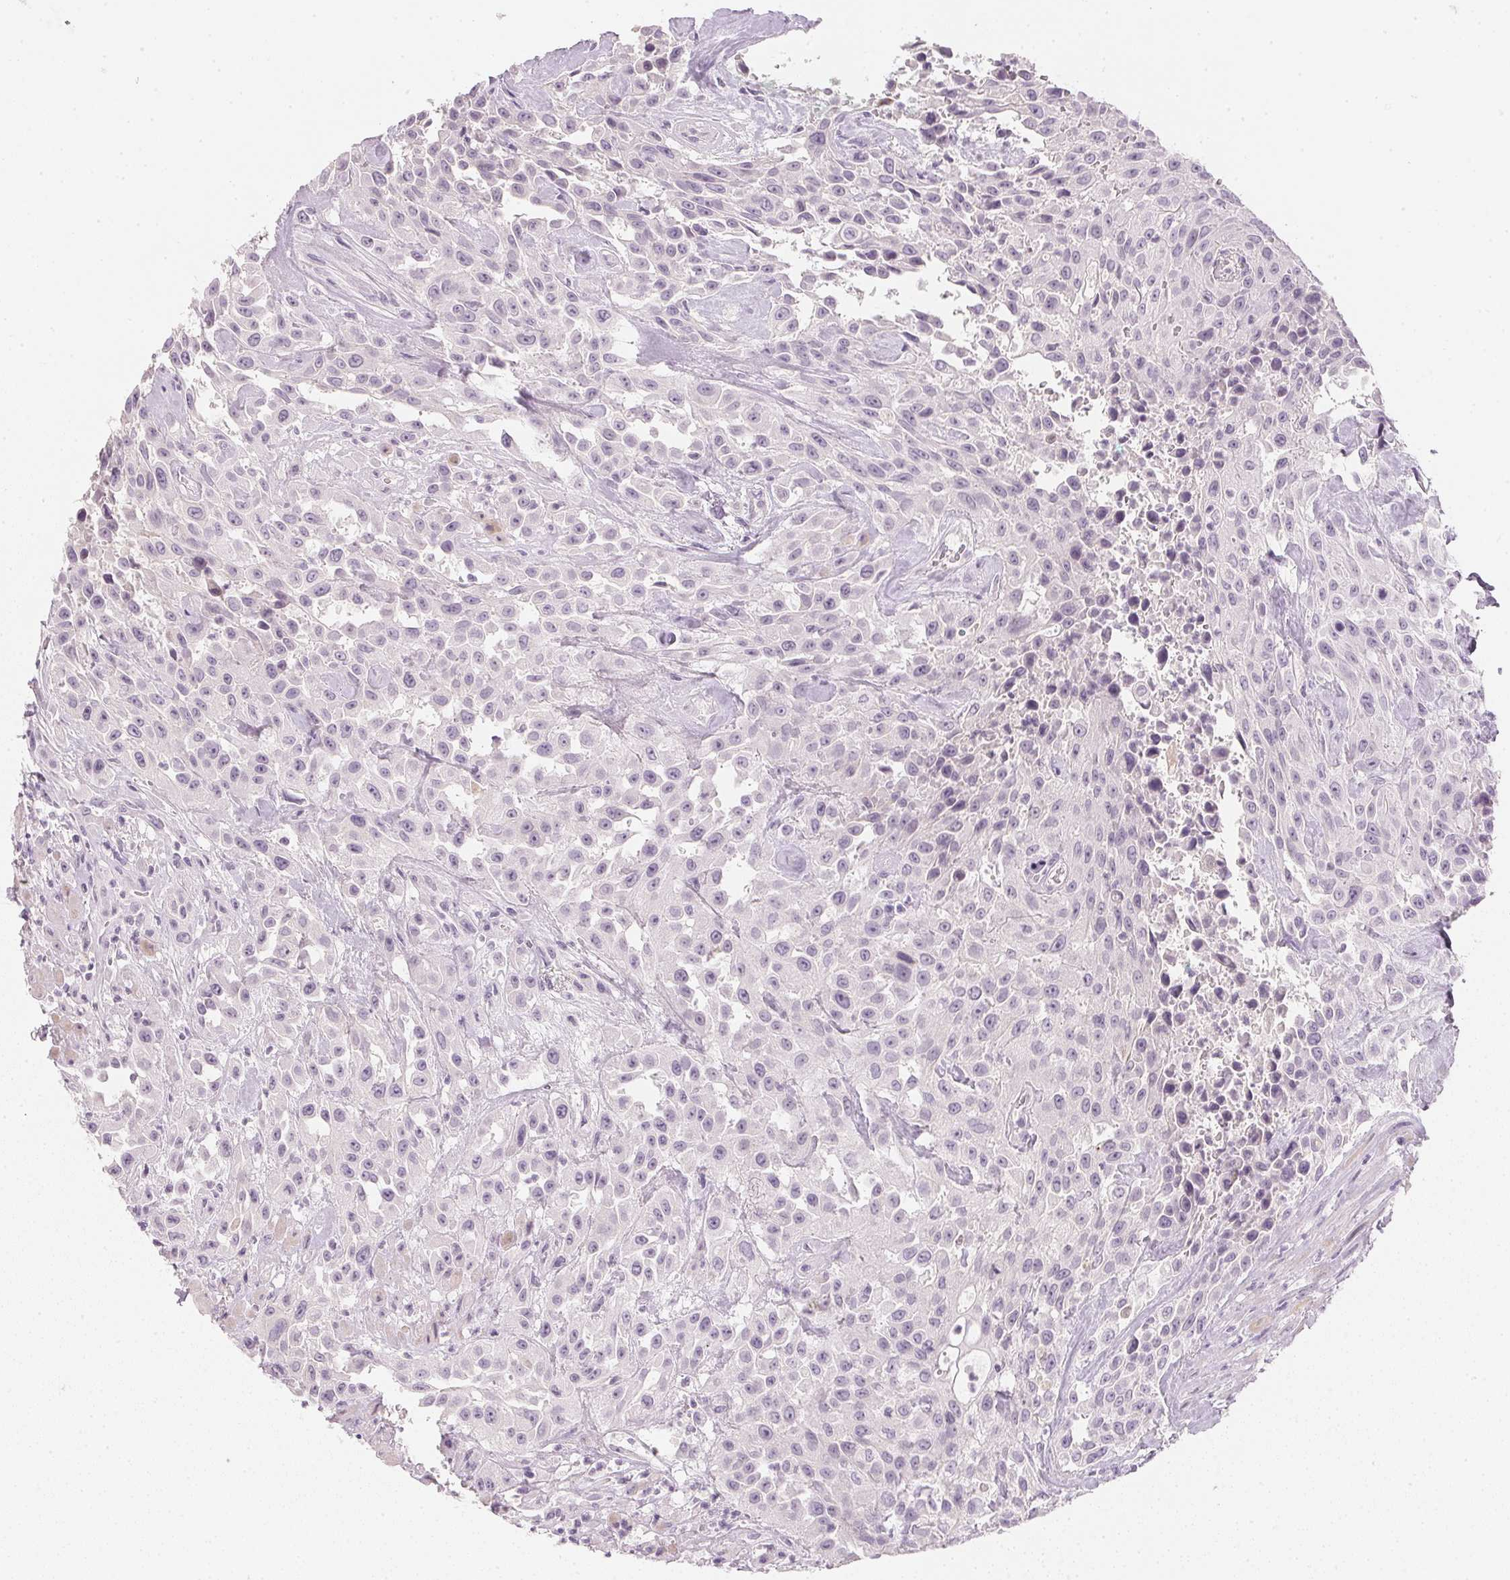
{"staining": {"intensity": "negative", "quantity": "none", "location": "none"}, "tissue": "urothelial cancer", "cell_type": "Tumor cells", "image_type": "cancer", "snomed": [{"axis": "morphology", "description": "Urothelial carcinoma, High grade"}, {"axis": "topography", "description": "Urinary bladder"}], "caption": "Immunohistochemistry of urothelial cancer exhibits no staining in tumor cells.", "gene": "CHST4", "patient": {"sex": "male", "age": 79}}